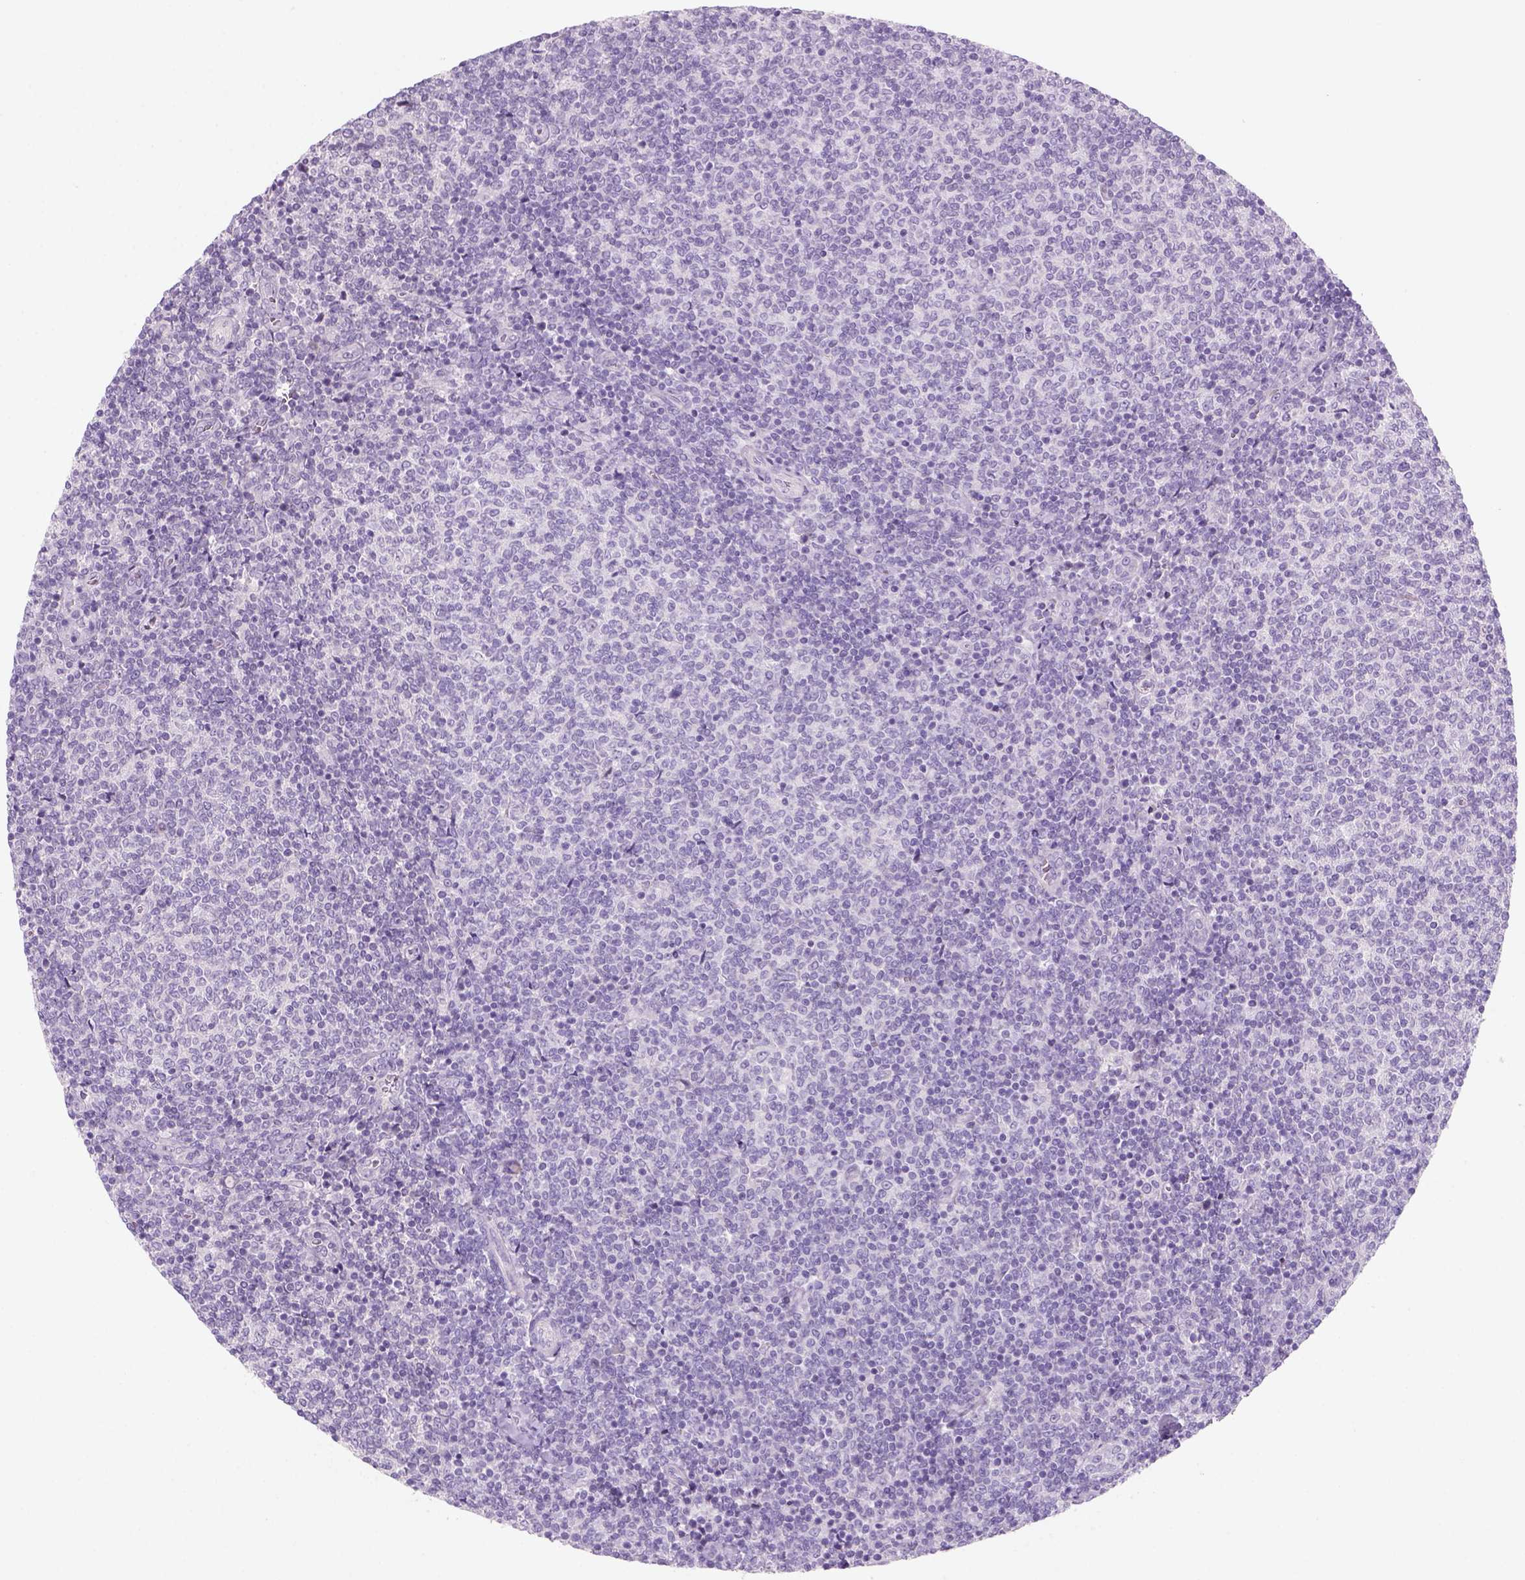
{"staining": {"intensity": "negative", "quantity": "none", "location": "none"}, "tissue": "lymphoma", "cell_type": "Tumor cells", "image_type": "cancer", "snomed": [{"axis": "morphology", "description": "Malignant lymphoma, non-Hodgkin's type, Low grade"}, {"axis": "topography", "description": "Lymph node"}], "caption": "Immunohistochemical staining of malignant lymphoma, non-Hodgkin's type (low-grade) demonstrates no significant positivity in tumor cells.", "gene": "KRT25", "patient": {"sex": "male", "age": 52}}